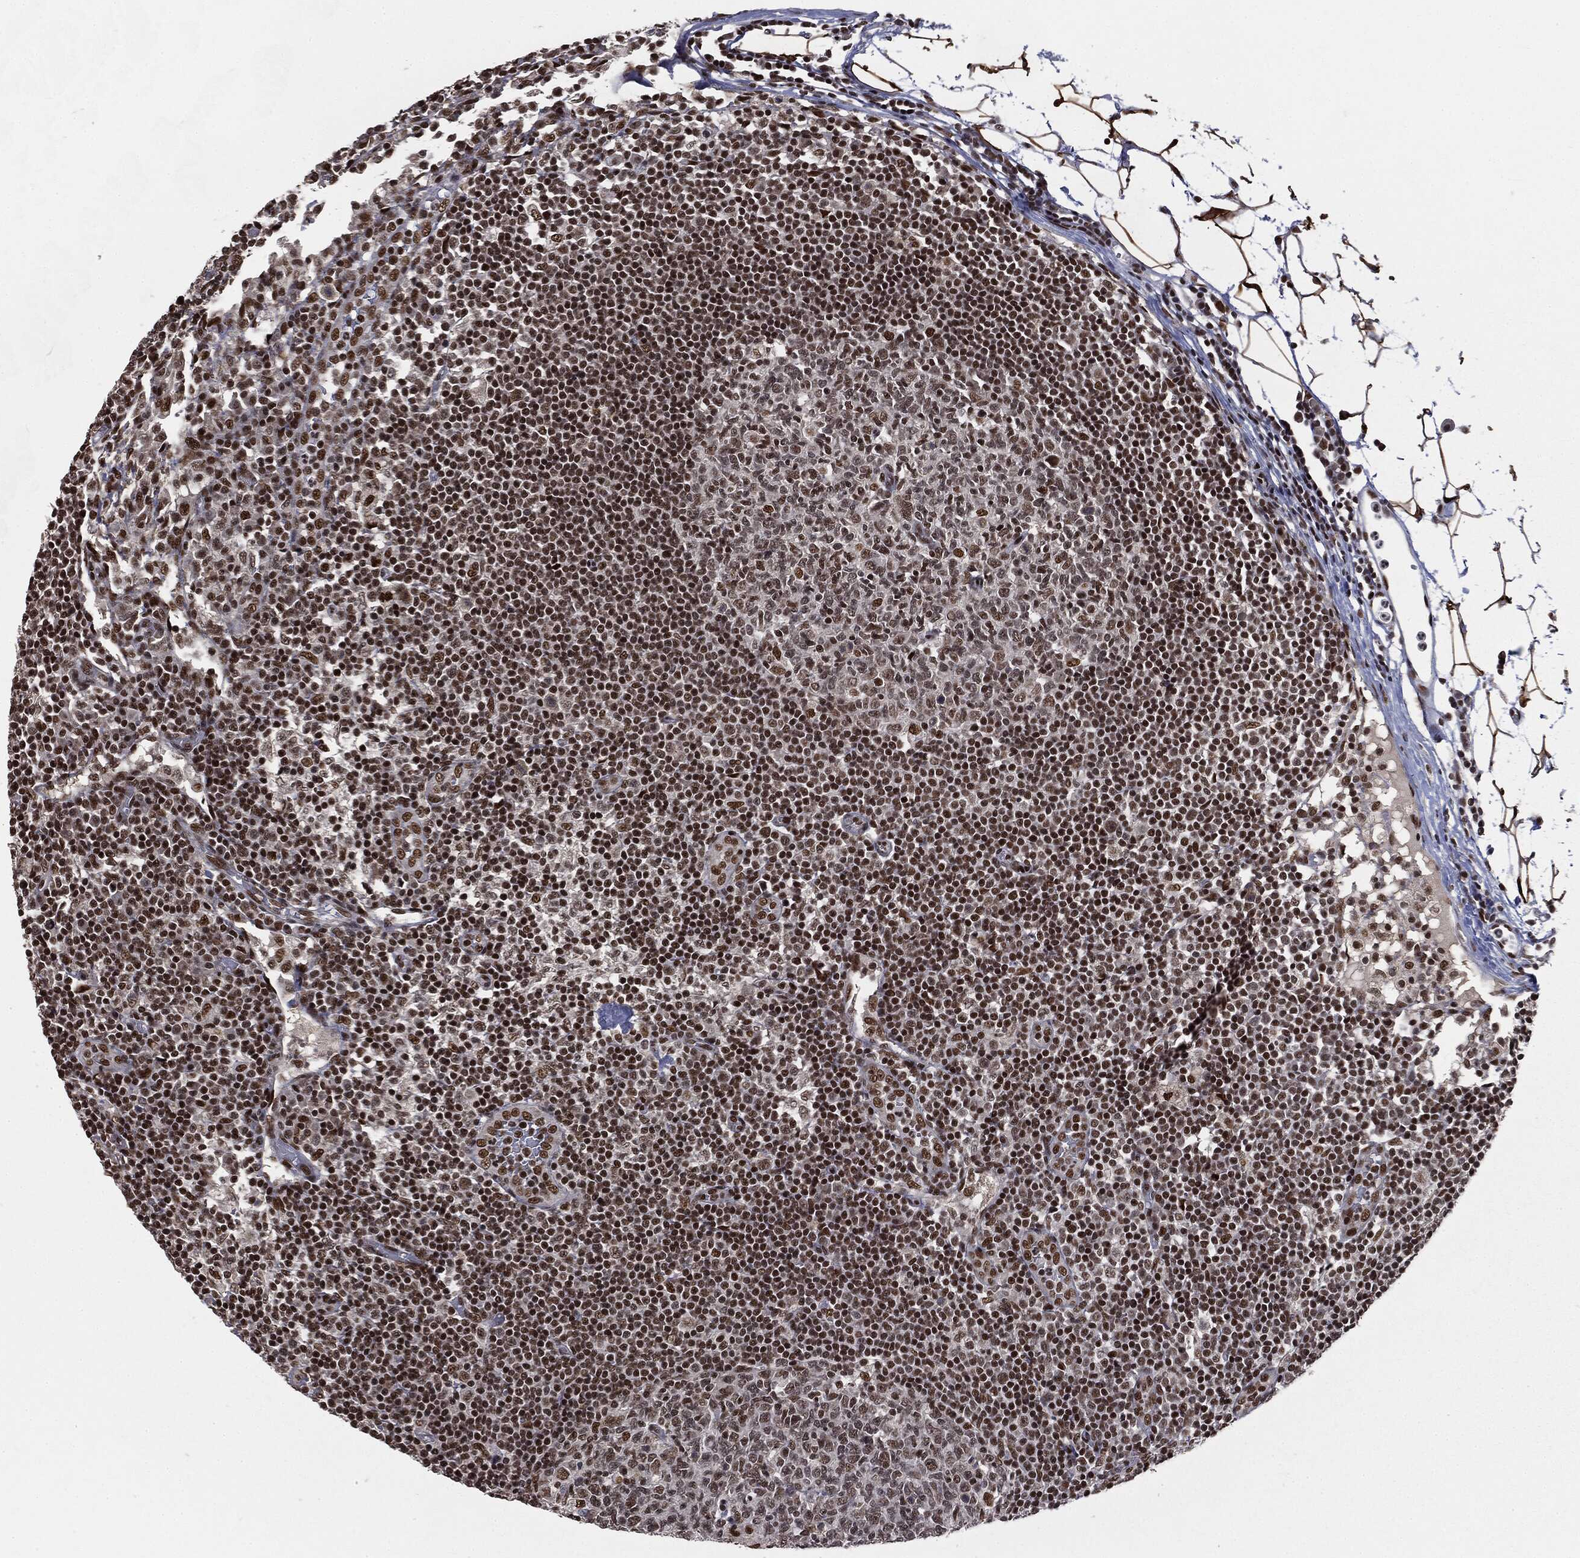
{"staining": {"intensity": "strong", "quantity": "<25%", "location": "nuclear"}, "tissue": "lymph node", "cell_type": "Germinal center cells", "image_type": "normal", "snomed": [{"axis": "morphology", "description": "Normal tissue, NOS"}, {"axis": "topography", "description": "Lymph node"}, {"axis": "topography", "description": "Salivary gland"}], "caption": "Strong nuclear positivity for a protein is present in approximately <25% of germinal center cells of unremarkable lymph node using immunohistochemistry (IHC).", "gene": "DPH2", "patient": {"sex": "male", "age": 83}}